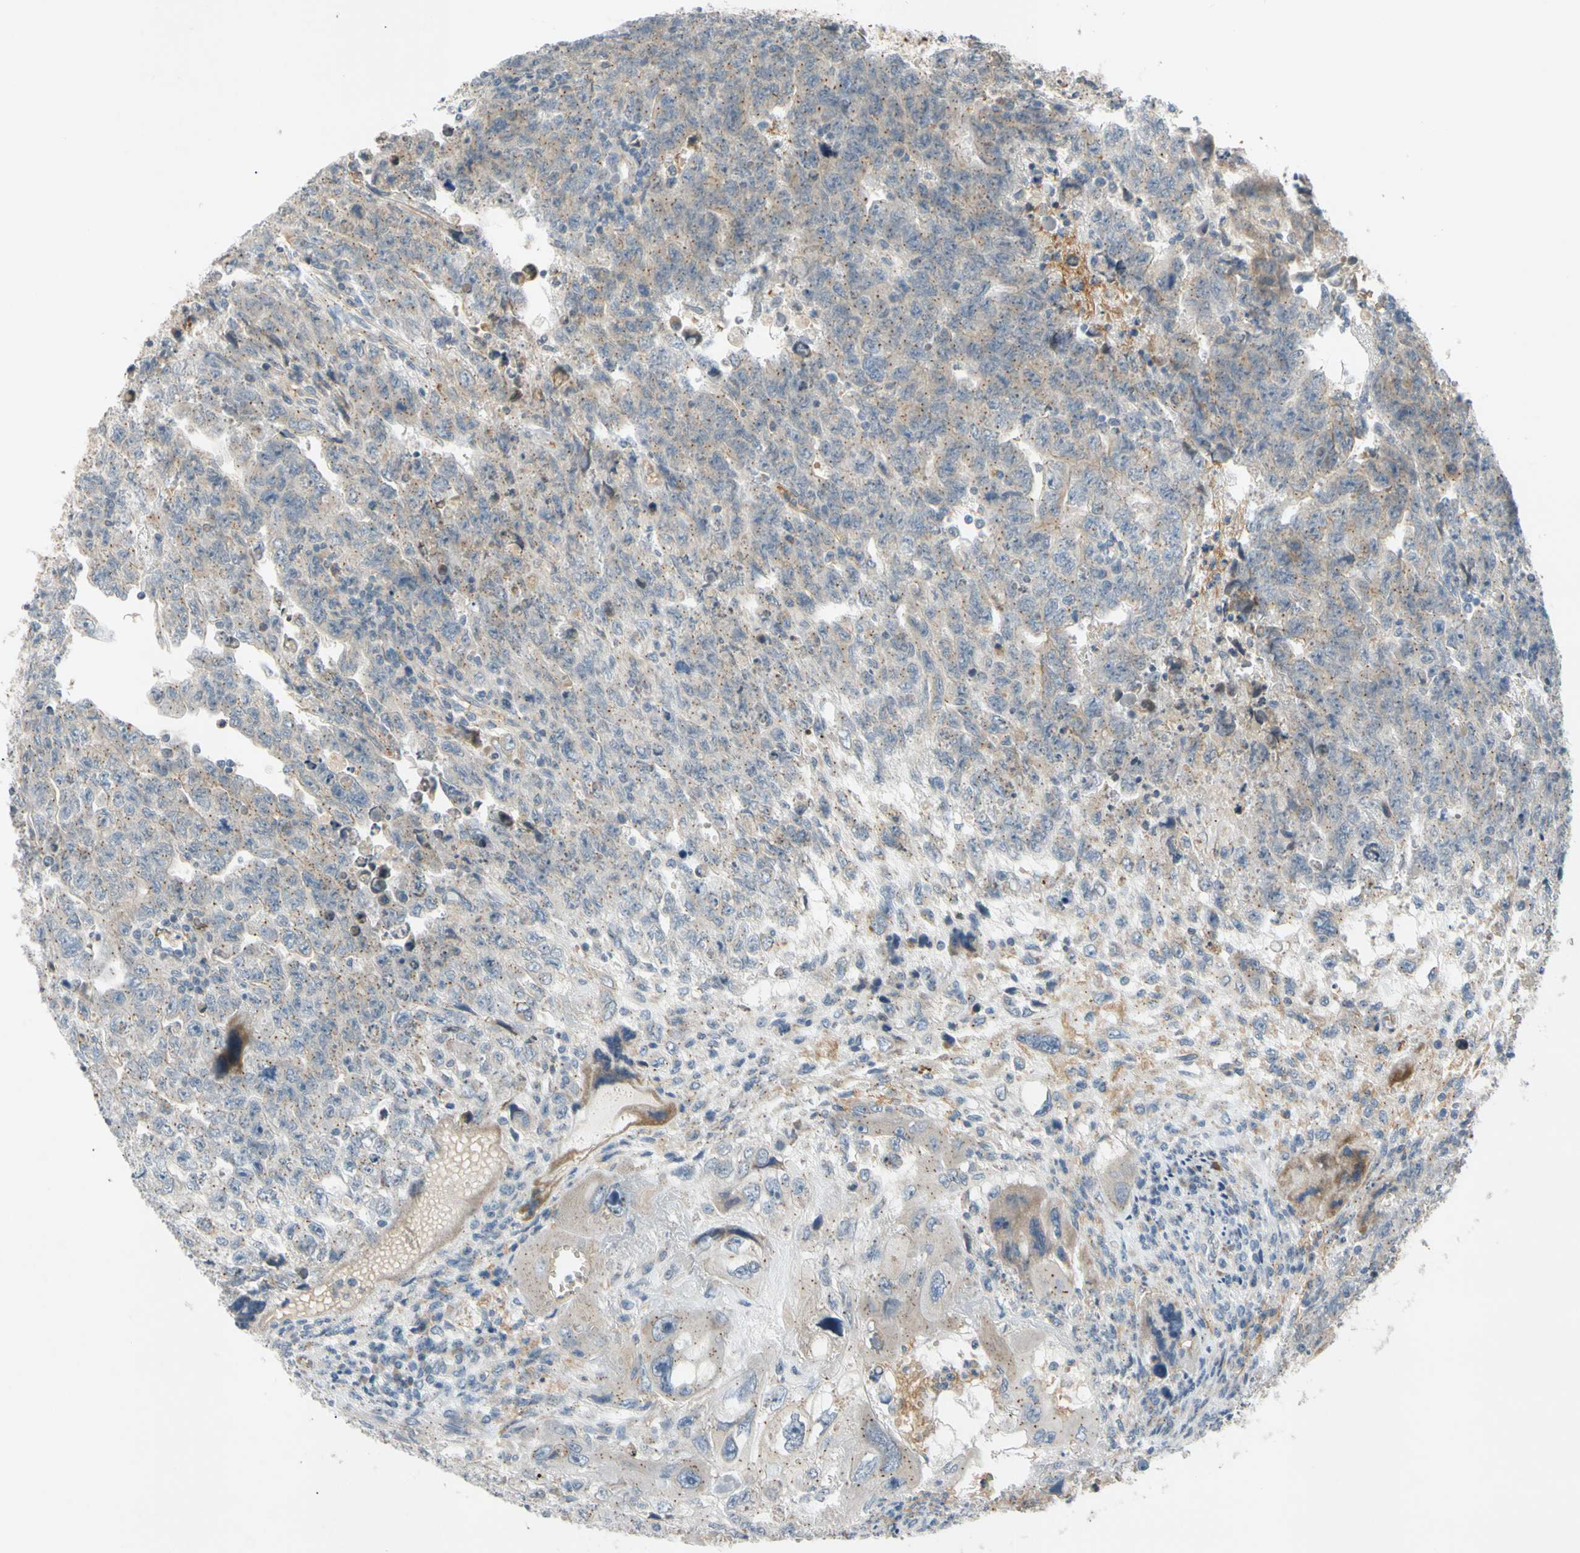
{"staining": {"intensity": "negative", "quantity": "none", "location": "none"}, "tissue": "testis cancer", "cell_type": "Tumor cells", "image_type": "cancer", "snomed": [{"axis": "morphology", "description": "Carcinoma, Embryonal, NOS"}, {"axis": "topography", "description": "Testis"}], "caption": "Photomicrograph shows no protein positivity in tumor cells of testis cancer (embryonal carcinoma) tissue. (Immunohistochemistry, brightfield microscopy, high magnification).", "gene": "ADD2", "patient": {"sex": "male", "age": 28}}